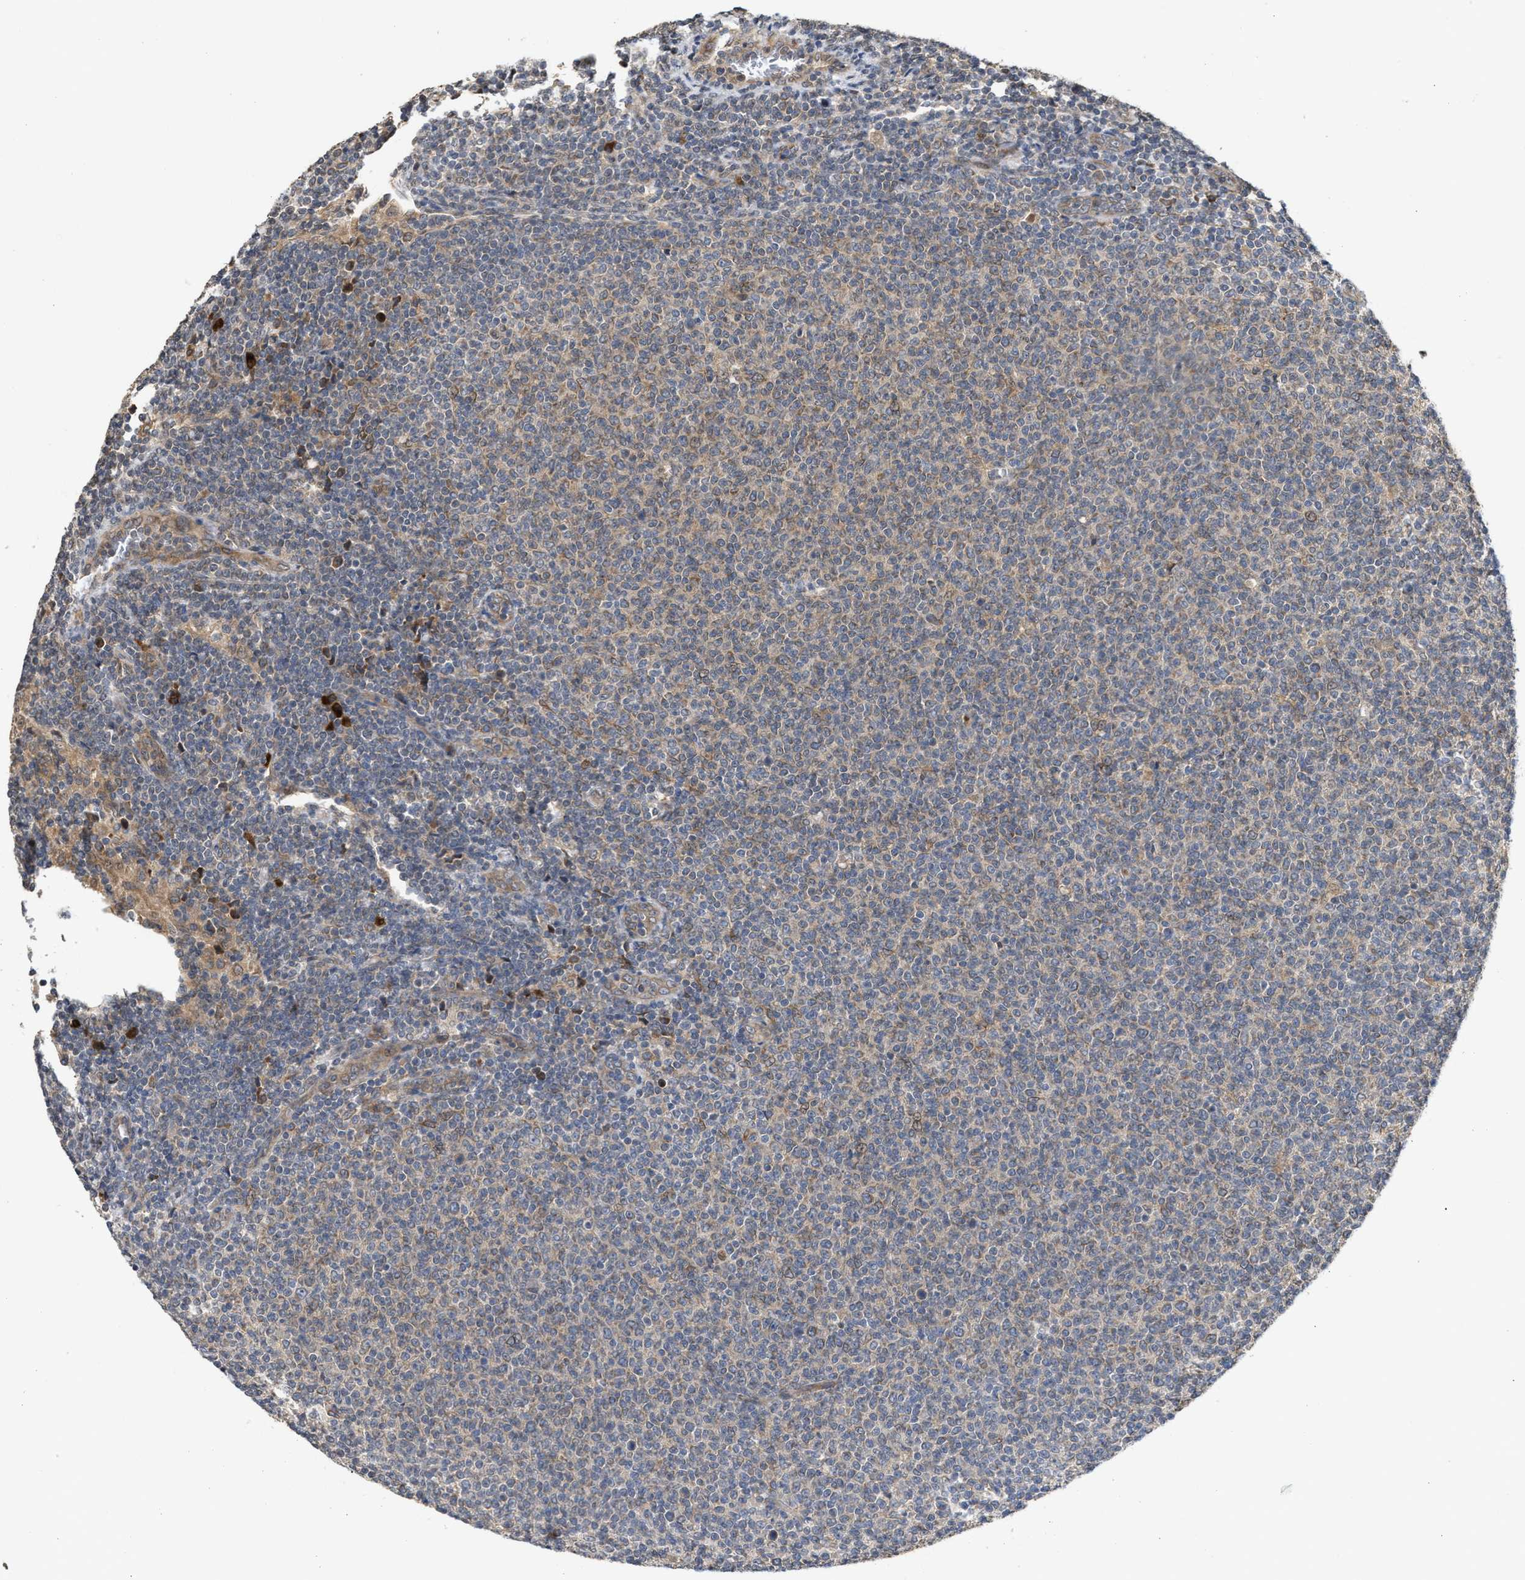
{"staining": {"intensity": "weak", "quantity": ">75%", "location": "cytoplasmic/membranous"}, "tissue": "lymphoma", "cell_type": "Tumor cells", "image_type": "cancer", "snomed": [{"axis": "morphology", "description": "Malignant lymphoma, non-Hodgkin's type, Low grade"}, {"axis": "topography", "description": "Lymph node"}], "caption": "Immunohistochemical staining of human lymphoma displays weak cytoplasmic/membranous protein expression in about >75% of tumor cells.", "gene": "SAR1A", "patient": {"sex": "male", "age": 66}}